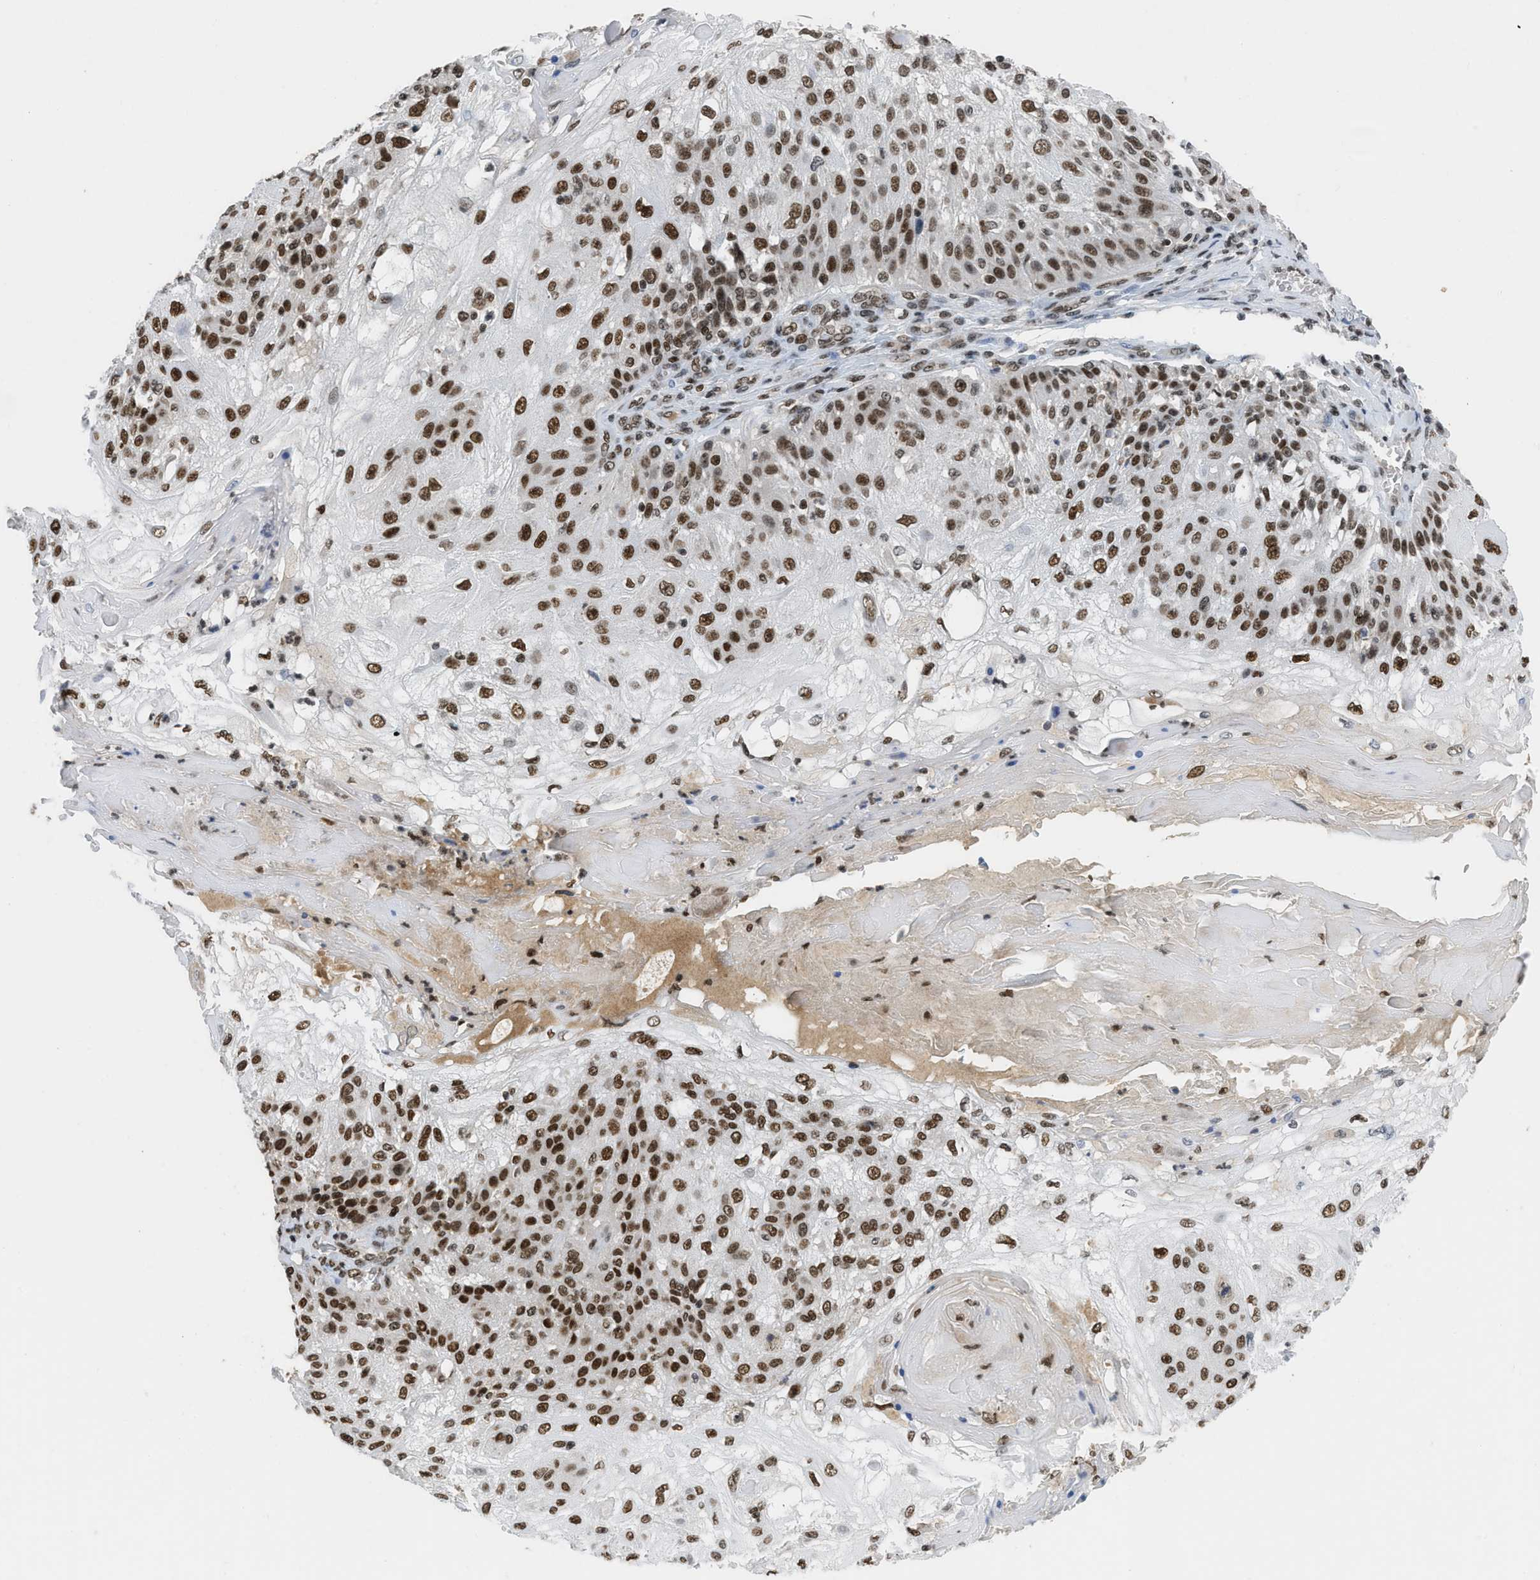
{"staining": {"intensity": "strong", "quantity": ">75%", "location": "nuclear"}, "tissue": "skin cancer", "cell_type": "Tumor cells", "image_type": "cancer", "snomed": [{"axis": "morphology", "description": "Normal tissue, NOS"}, {"axis": "morphology", "description": "Squamous cell carcinoma, NOS"}, {"axis": "topography", "description": "Skin"}], "caption": "Immunohistochemical staining of human squamous cell carcinoma (skin) exhibits strong nuclear protein expression in approximately >75% of tumor cells. Nuclei are stained in blue.", "gene": "RAD51B", "patient": {"sex": "female", "age": 83}}